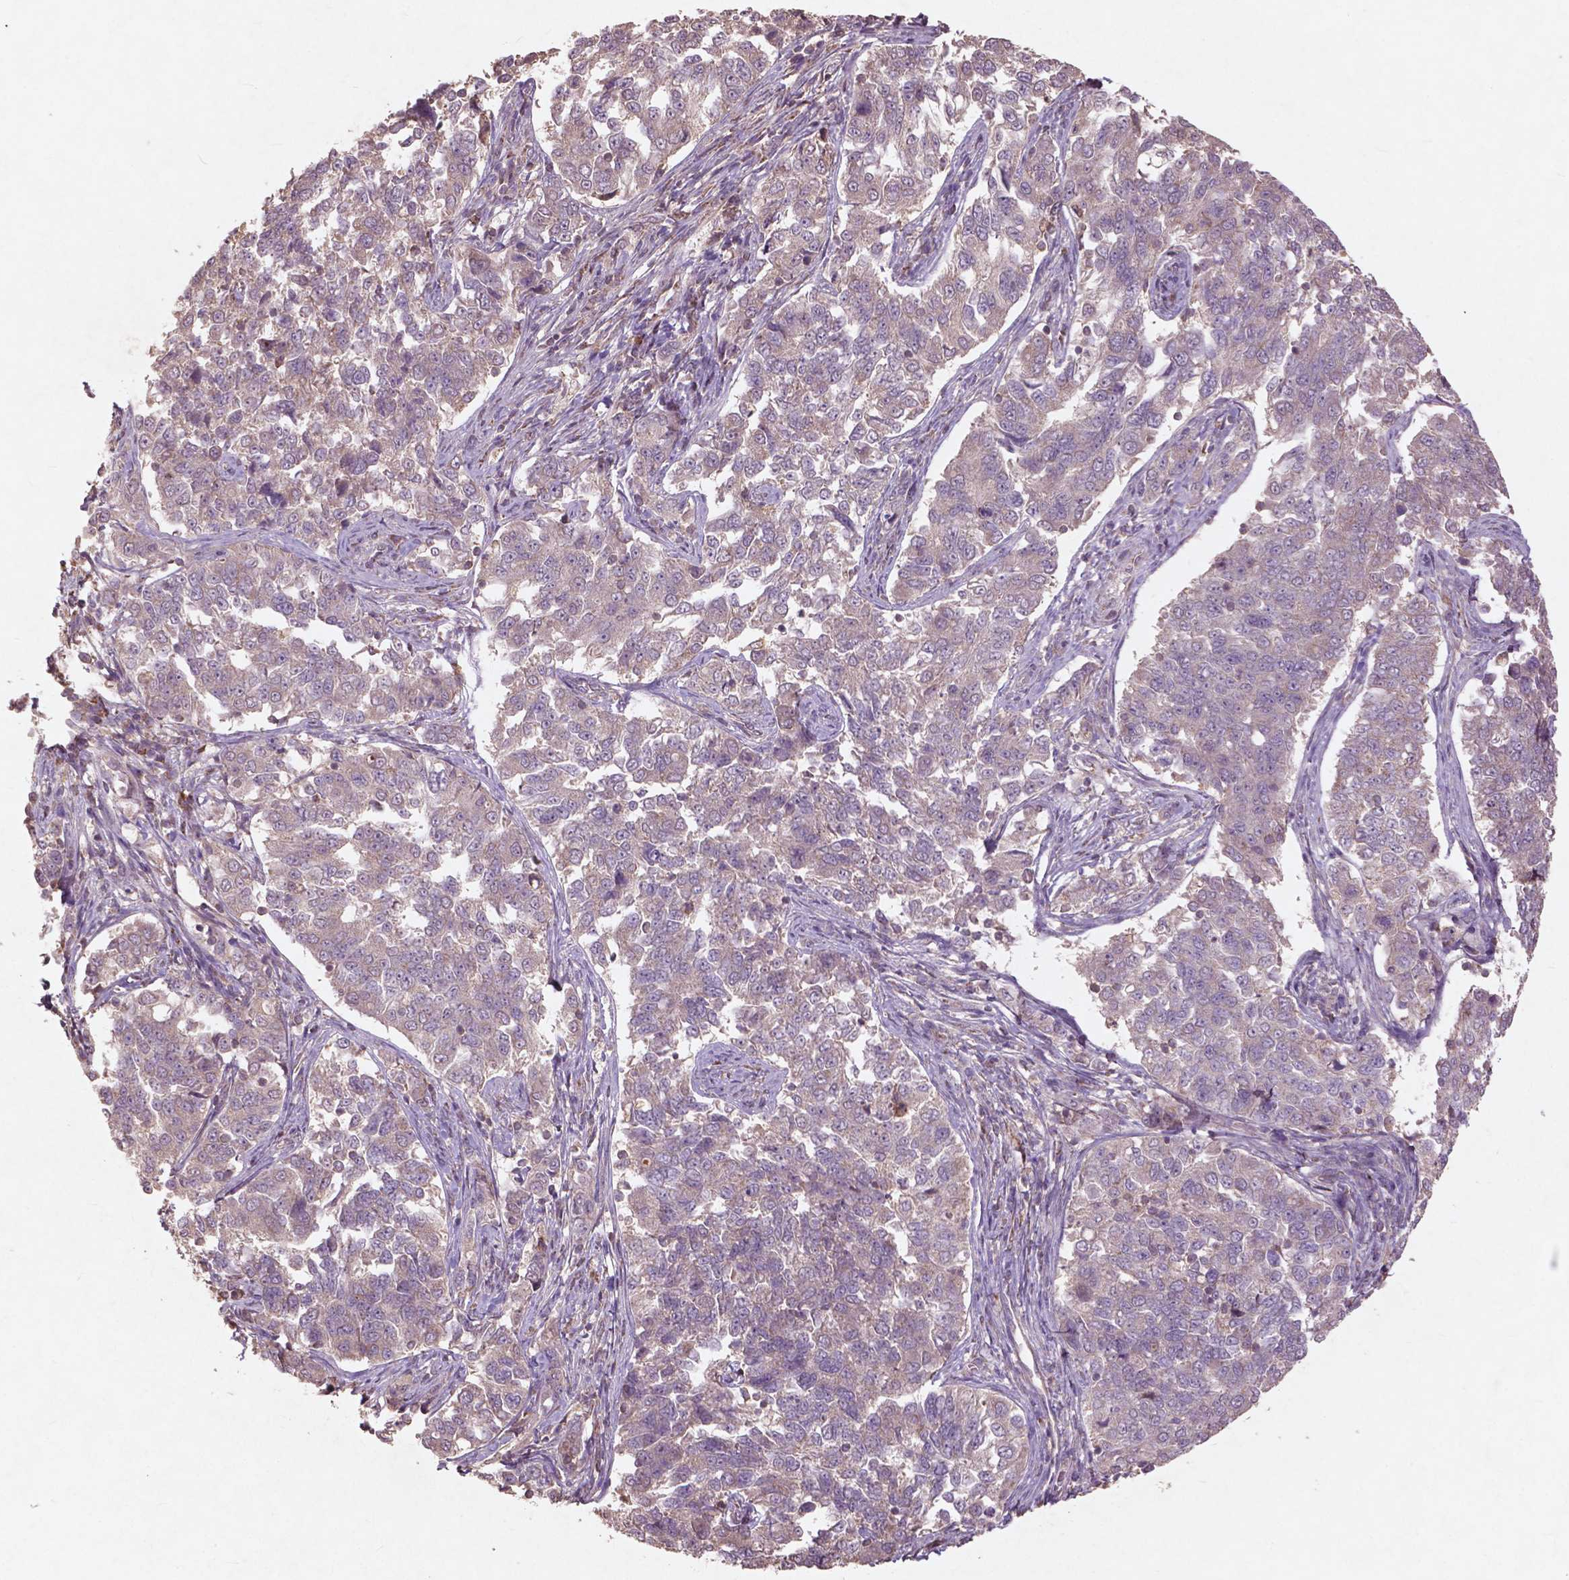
{"staining": {"intensity": "weak", "quantity": "<25%", "location": "cytoplasmic/membranous"}, "tissue": "endometrial cancer", "cell_type": "Tumor cells", "image_type": "cancer", "snomed": [{"axis": "morphology", "description": "Adenocarcinoma, NOS"}, {"axis": "topography", "description": "Endometrium"}], "caption": "Tumor cells show no significant expression in endometrial adenocarcinoma.", "gene": "ST6GALNAC5", "patient": {"sex": "female", "age": 43}}